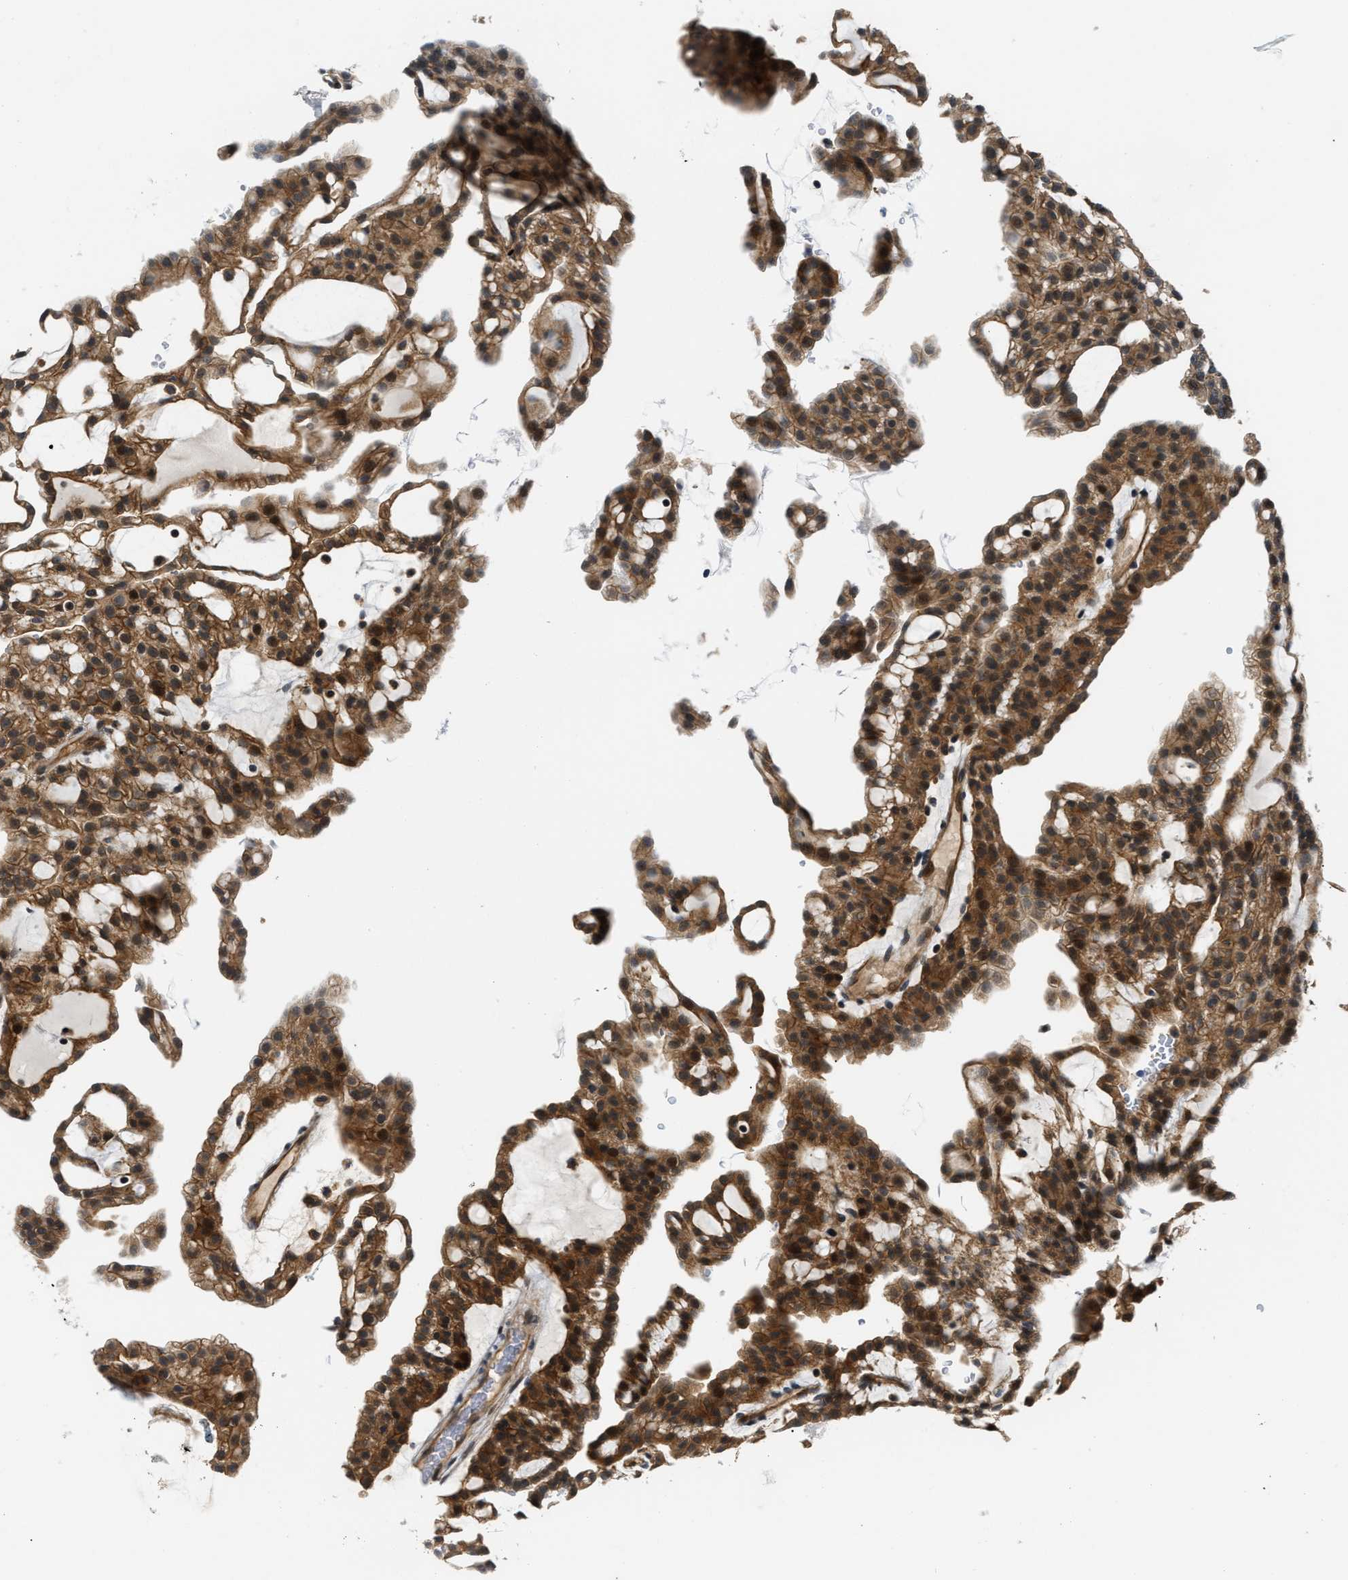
{"staining": {"intensity": "moderate", "quantity": ">75%", "location": "cytoplasmic/membranous,nuclear"}, "tissue": "renal cancer", "cell_type": "Tumor cells", "image_type": "cancer", "snomed": [{"axis": "morphology", "description": "Adenocarcinoma, NOS"}, {"axis": "topography", "description": "Kidney"}], "caption": "Renal cancer (adenocarcinoma) stained with DAB (3,3'-diaminobenzidine) IHC exhibits medium levels of moderate cytoplasmic/membranous and nuclear positivity in approximately >75% of tumor cells.", "gene": "COPS2", "patient": {"sex": "male", "age": 63}}